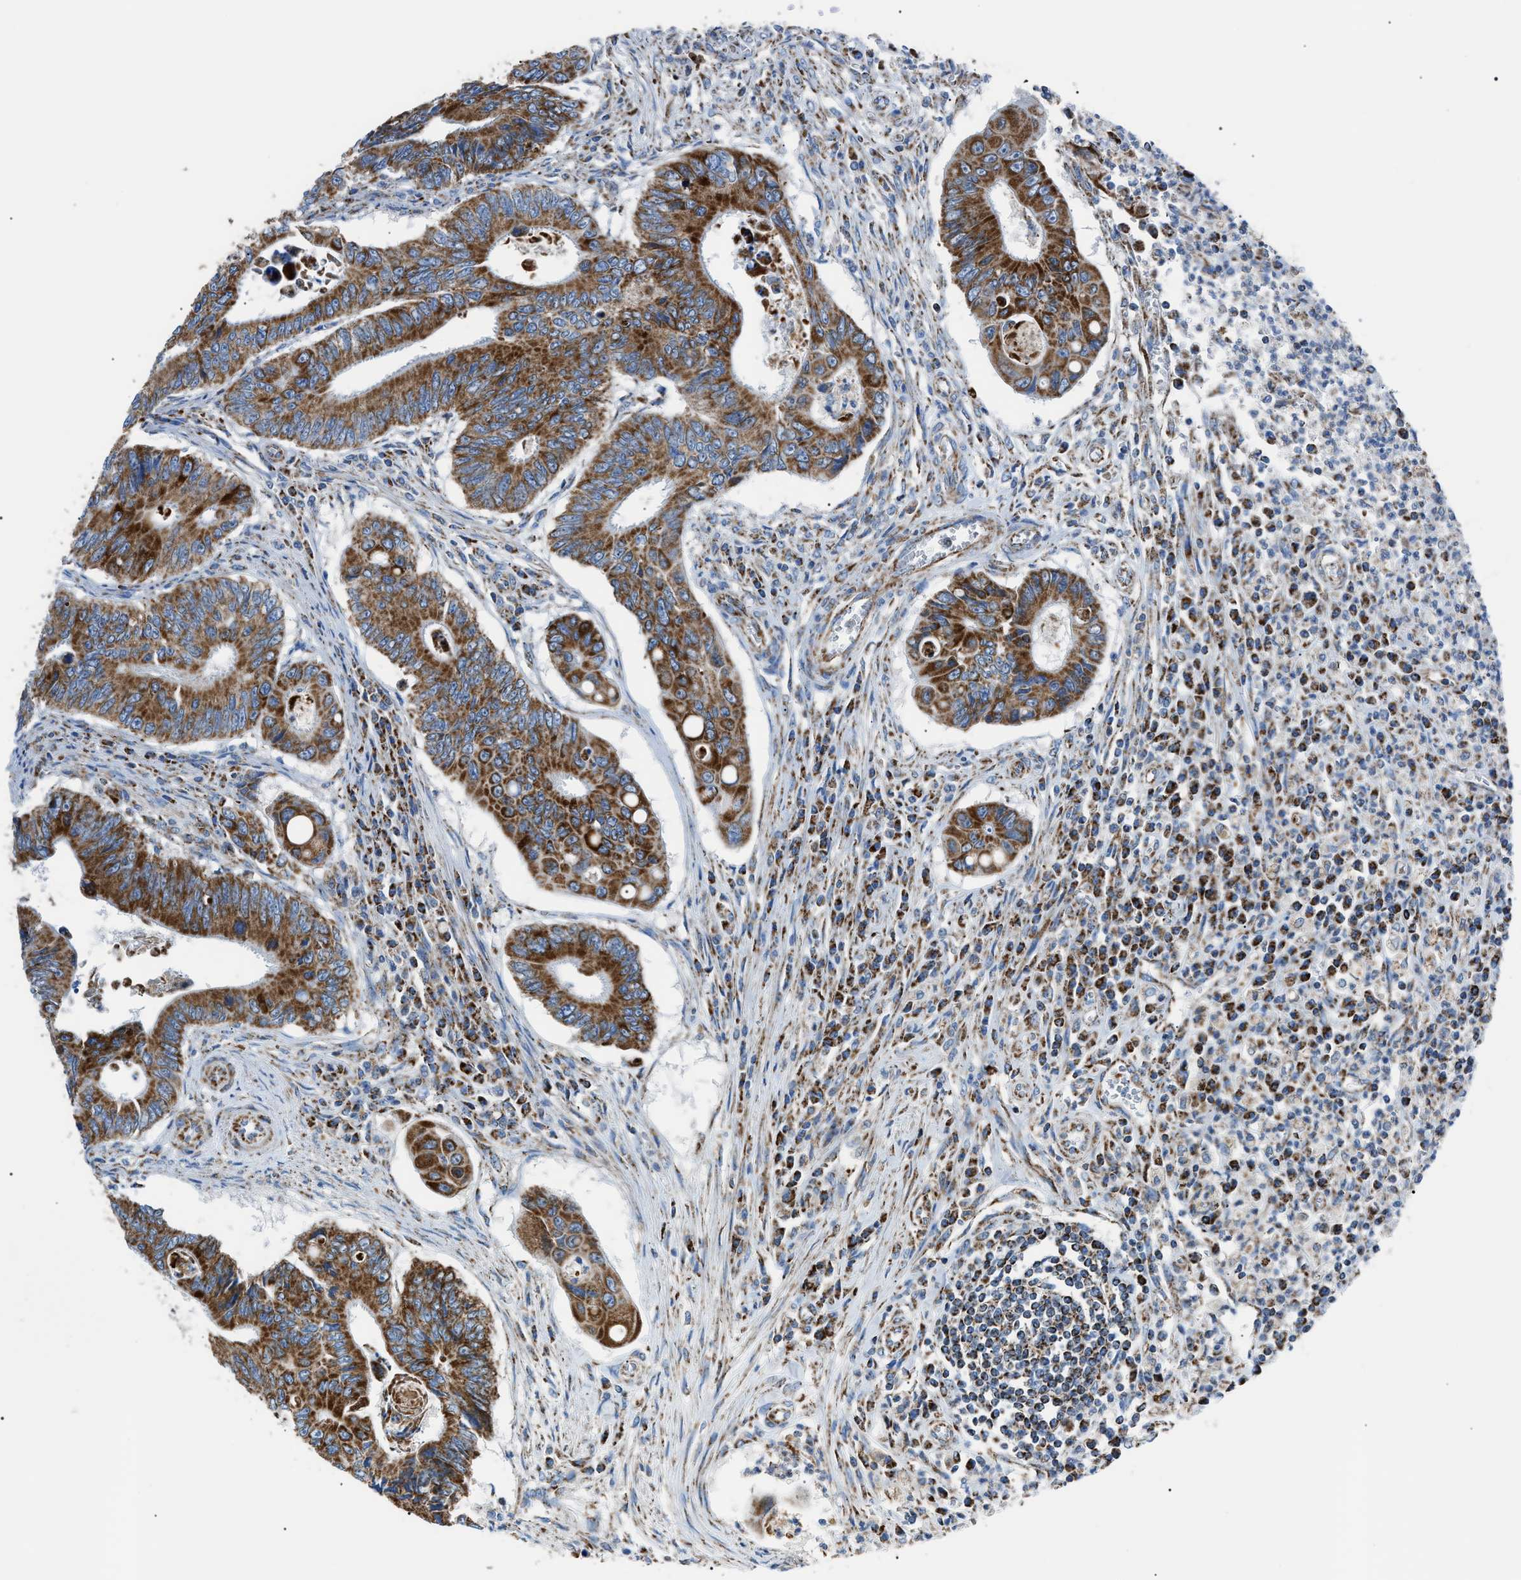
{"staining": {"intensity": "strong", "quantity": ">75%", "location": "cytoplasmic/membranous"}, "tissue": "colorectal cancer", "cell_type": "Tumor cells", "image_type": "cancer", "snomed": [{"axis": "morphology", "description": "Inflammation, NOS"}, {"axis": "morphology", "description": "Adenocarcinoma, NOS"}, {"axis": "topography", "description": "Colon"}], "caption": "Colorectal cancer tissue exhibits strong cytoplasmic/membranous positivity in about >75% of tumor cells The staining was performed using DAB (3,3'-diaminobenzidine) to visualize the protein expression in brown, while the nuclei were stained in blue with hematoxylin (Magnification: 20x).", "gene": "PHB2", "patient": {"sex": "male", "age": 72}}